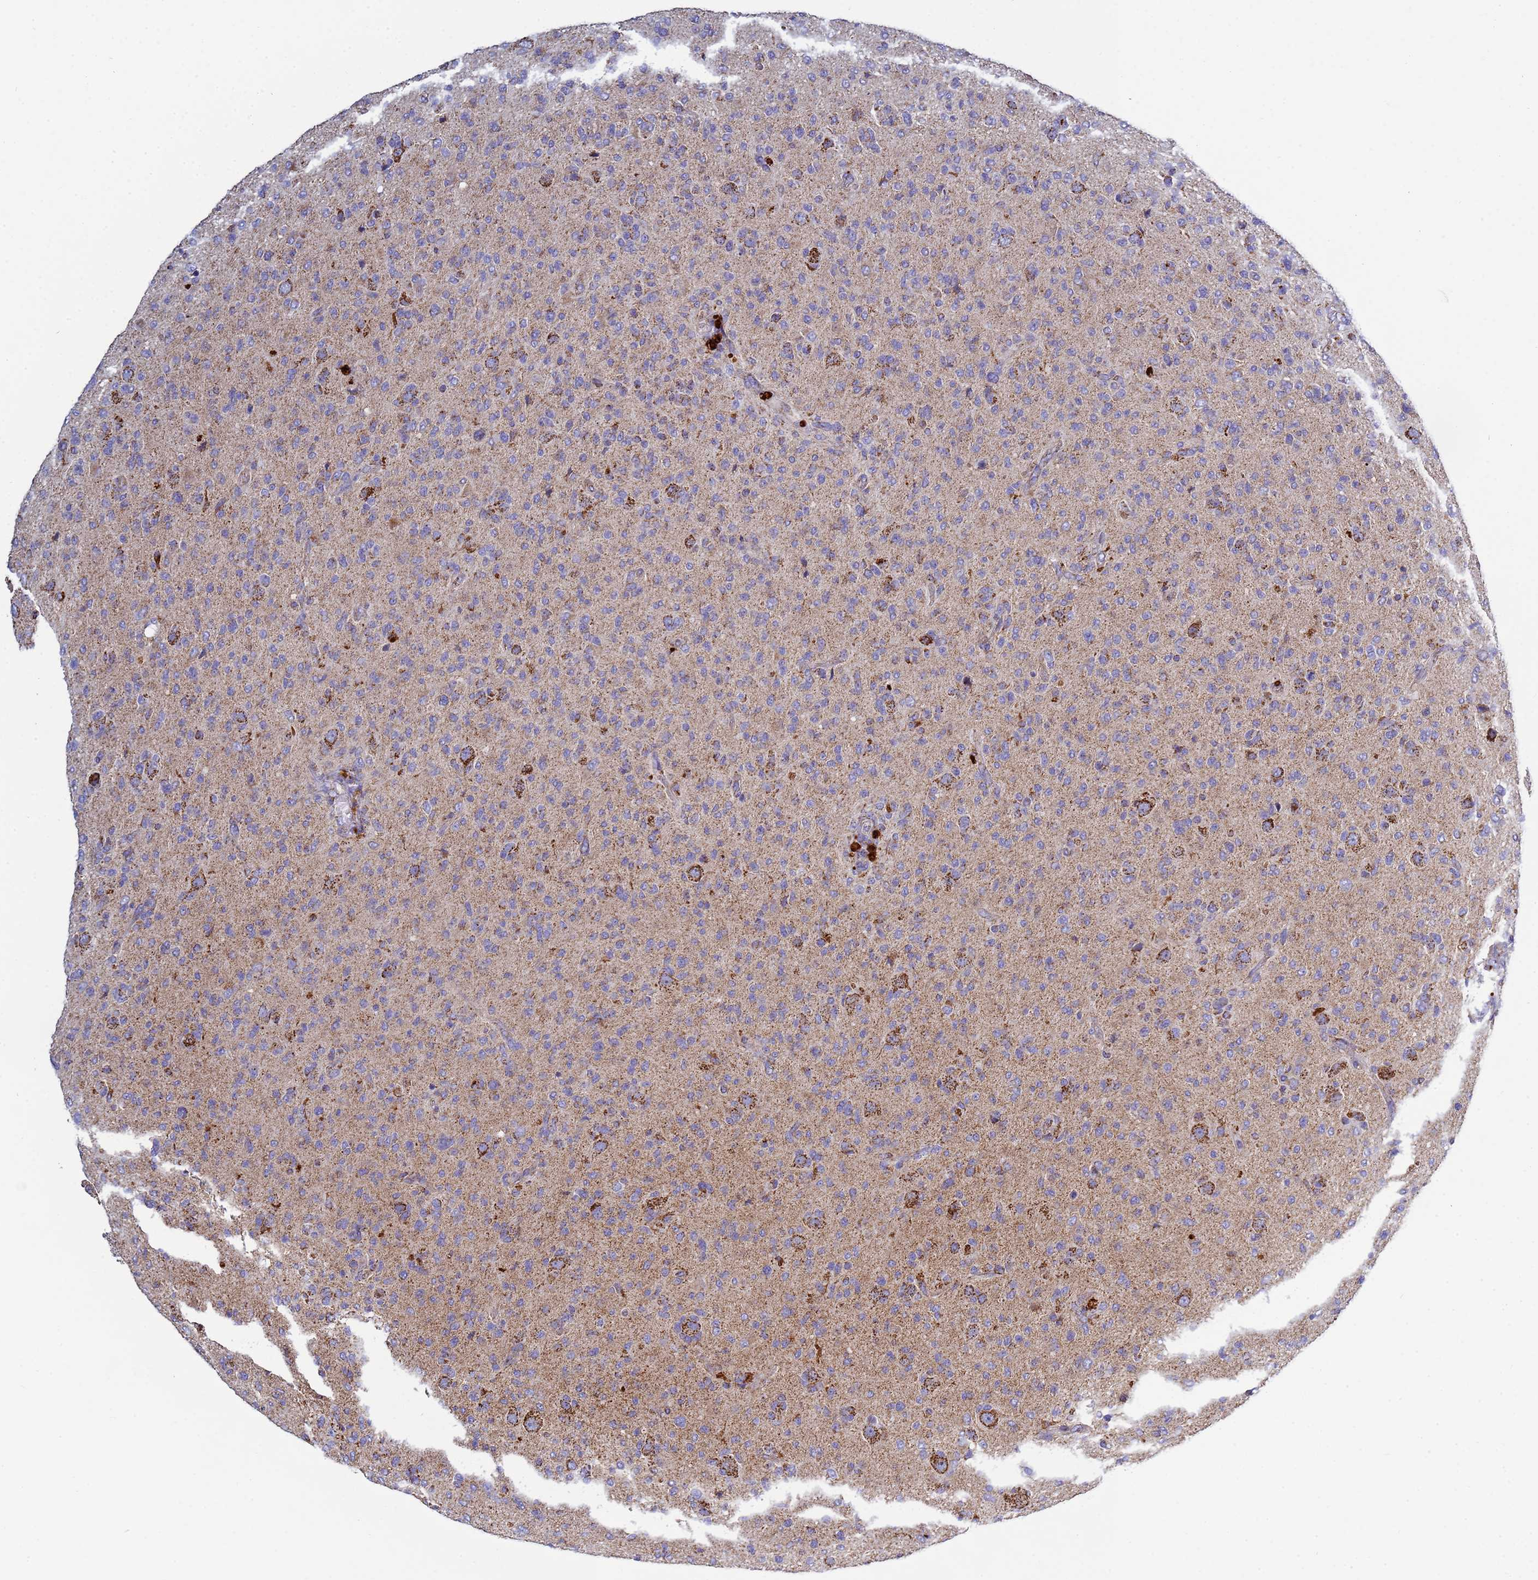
{"staining": {"intensity": "moderate", "quantity": ">75%", "location": "cytoplasmic/membranous"}, "tissue": "glioma", "cell_type": "Tumor cells", "image_type": "cancer", "snomed": [{"axis": "morphology", "description": "Glioma, malignant, High grade"}, {"axis": "topography", "description": "Brain"}], "caption": "Tumor cells show medium levels of moderate cytoplasmic/membranous expression in approximately >75% of cells in human glioma.", "gene": "COQ4", "patient": {"sex": "female", "age": 57}}